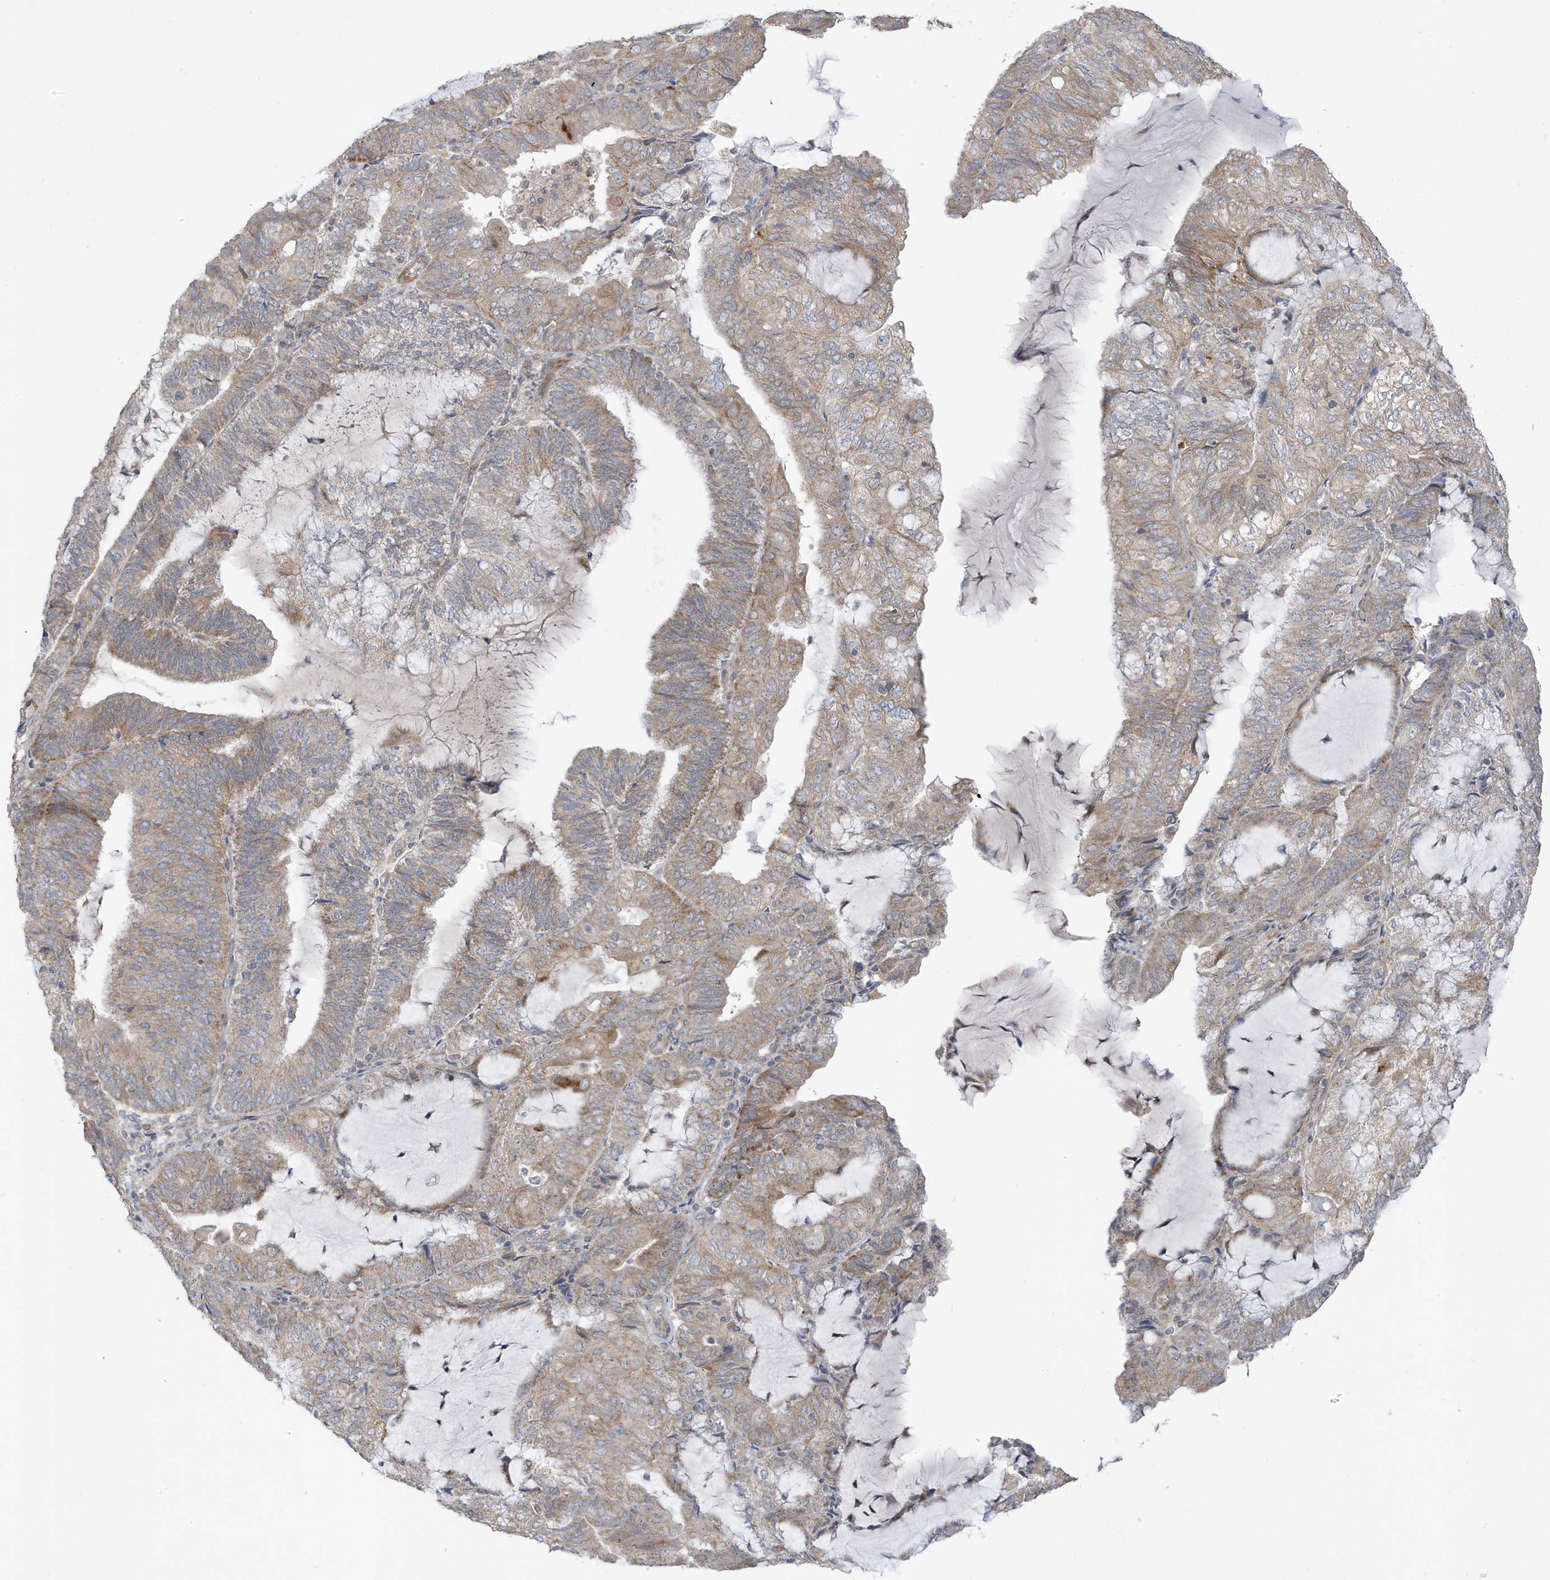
{"staining": {"intensity": "moderate", "quantity": ">75%", "location": "cytoplasmic/membranous"}, "tissue": "endometrial cancer", "cell_type": "Tumor cells", "image_type": "cancer", "snomed": [{"axis": "morphology", "description": "Adenocarcinoma, NOS"}, {"axis": "topography", "description": "Endometrium"}], "caption": "Tumor cells reveal medium levels of moderate cytoplasmic/membranous staining in approximately >75% of cells in endometrial cancer. Nuclei are stained in blue.", "gene": "ATP13A5", "patient": {"sex": "female", "age": 81}}